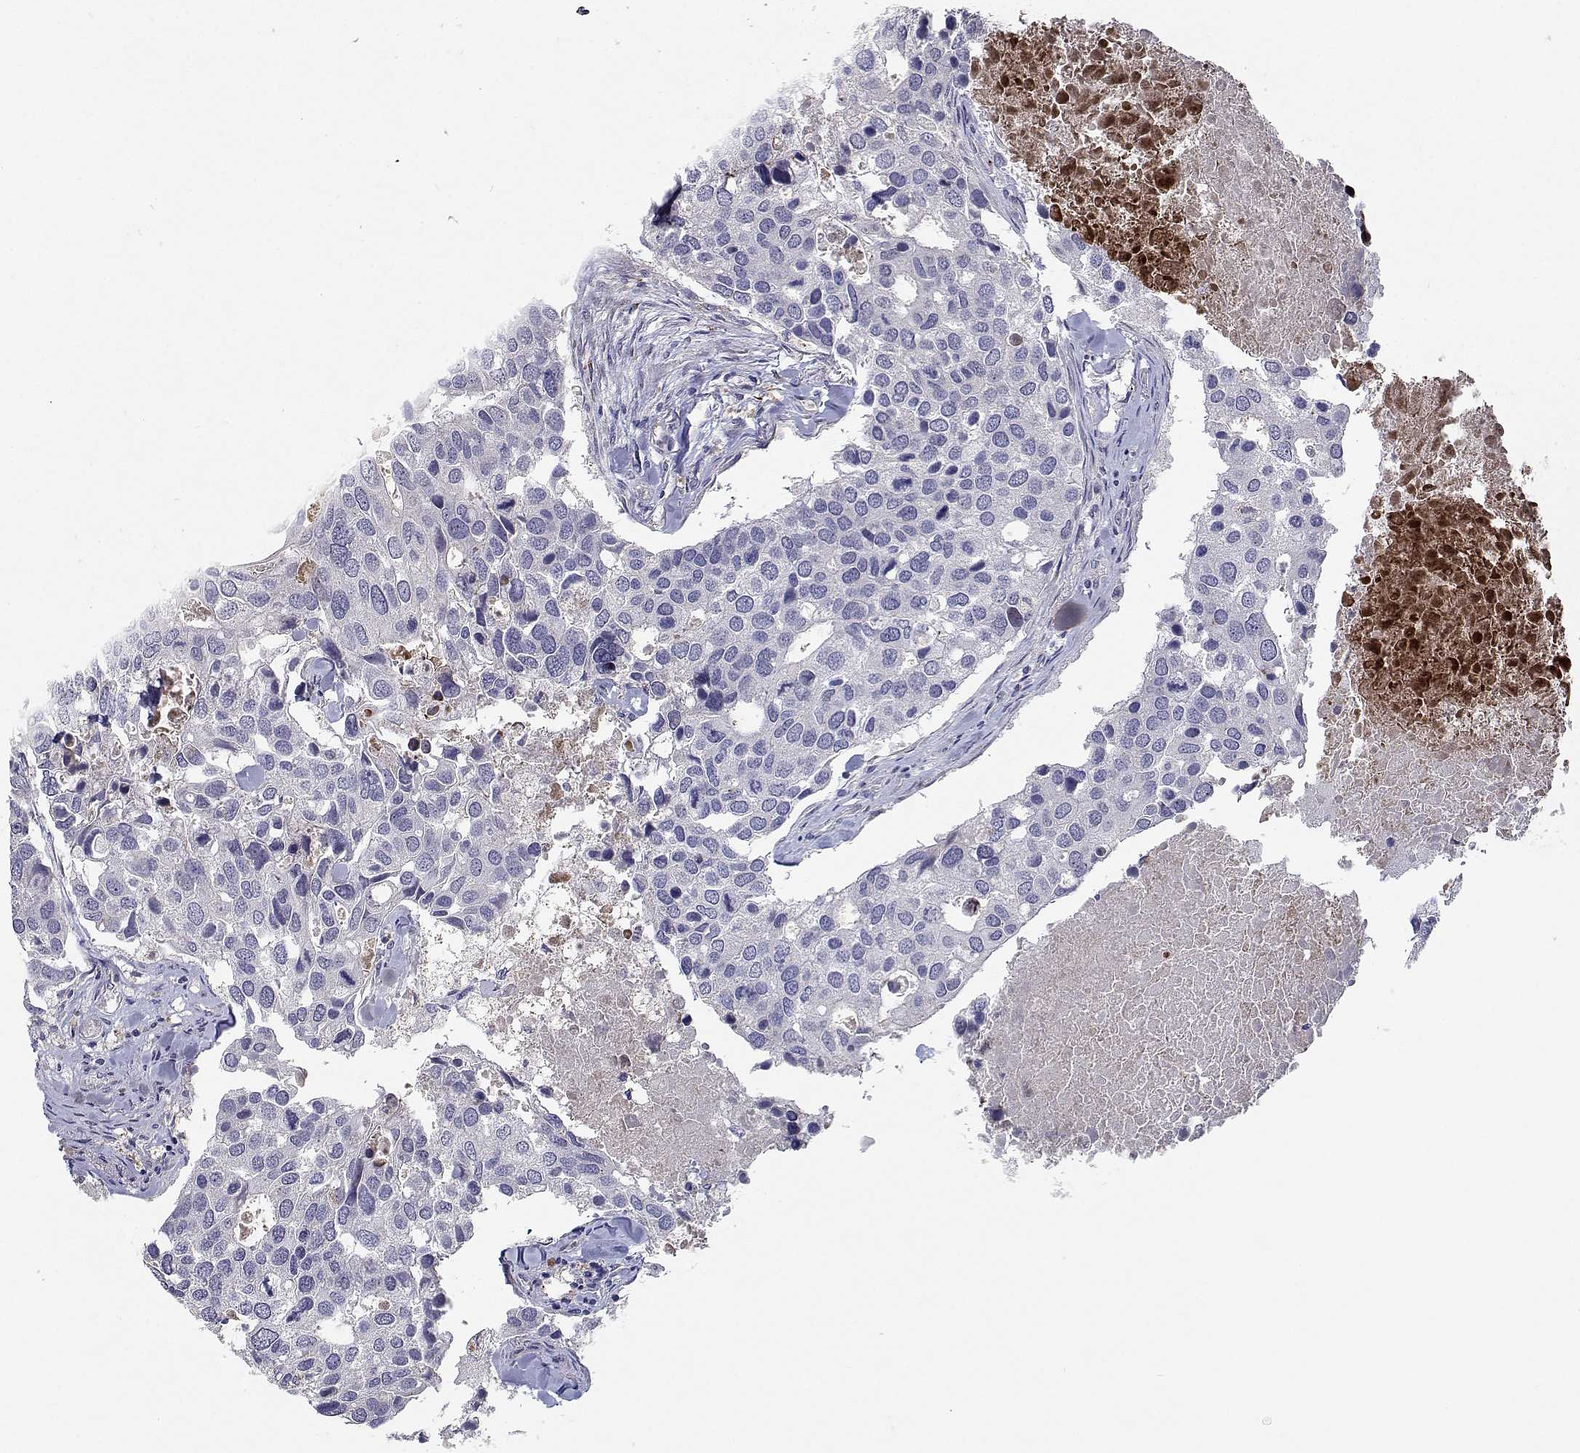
{"staining": {"intensity": "negative", "quantity": "none", "location": "none"}, "tissue": "breast cancer", "cell_type": "Tumor cells", "image_type": "cancer", "snomed": [{"axis": "morphology", "description": "Duct carcinoma"}, {"axis": "topography", "description": "Breast"}], "caption": "Protein analysis of breast cancer reveals no significant expression in tumor cells.", "gene": "RBPJL", "patient": {"sex": "female", "age": 83}}